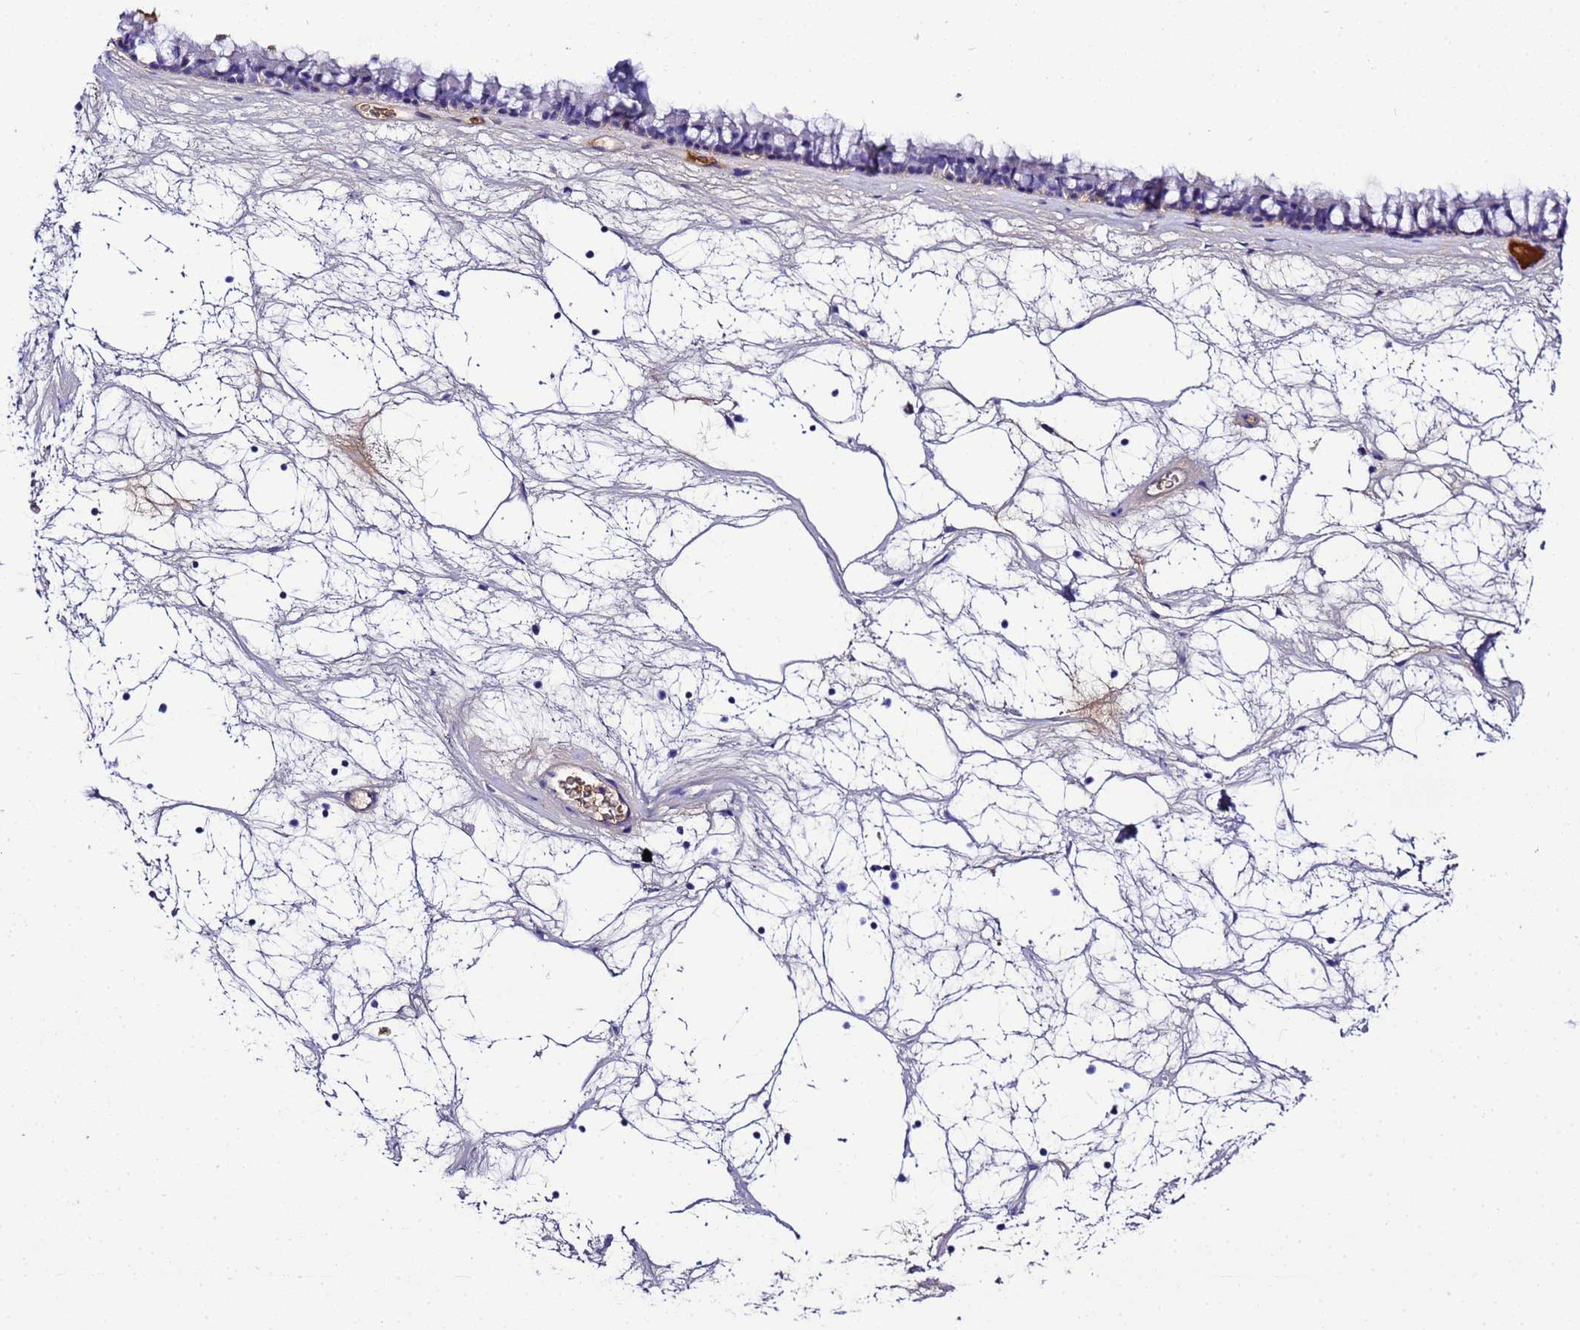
{"staining": {"intensity": "negative", "quantity": "none", "location": "none"}, "tissue": "nasopharynx", "cell_type": "Respiratory epithelial cells", "image_type": "normal", "snomed": [{"axis": "morphology", "description": "Normal tissue, NOS"}, {"axis": "topography", "description": "Nasopharynx"}], "caption": "An image of human nasopharynx is negative for staining in respiratory epithelial cells.", "gene": "CFHR1", "patient": {"sex": "male", "age": 64}}